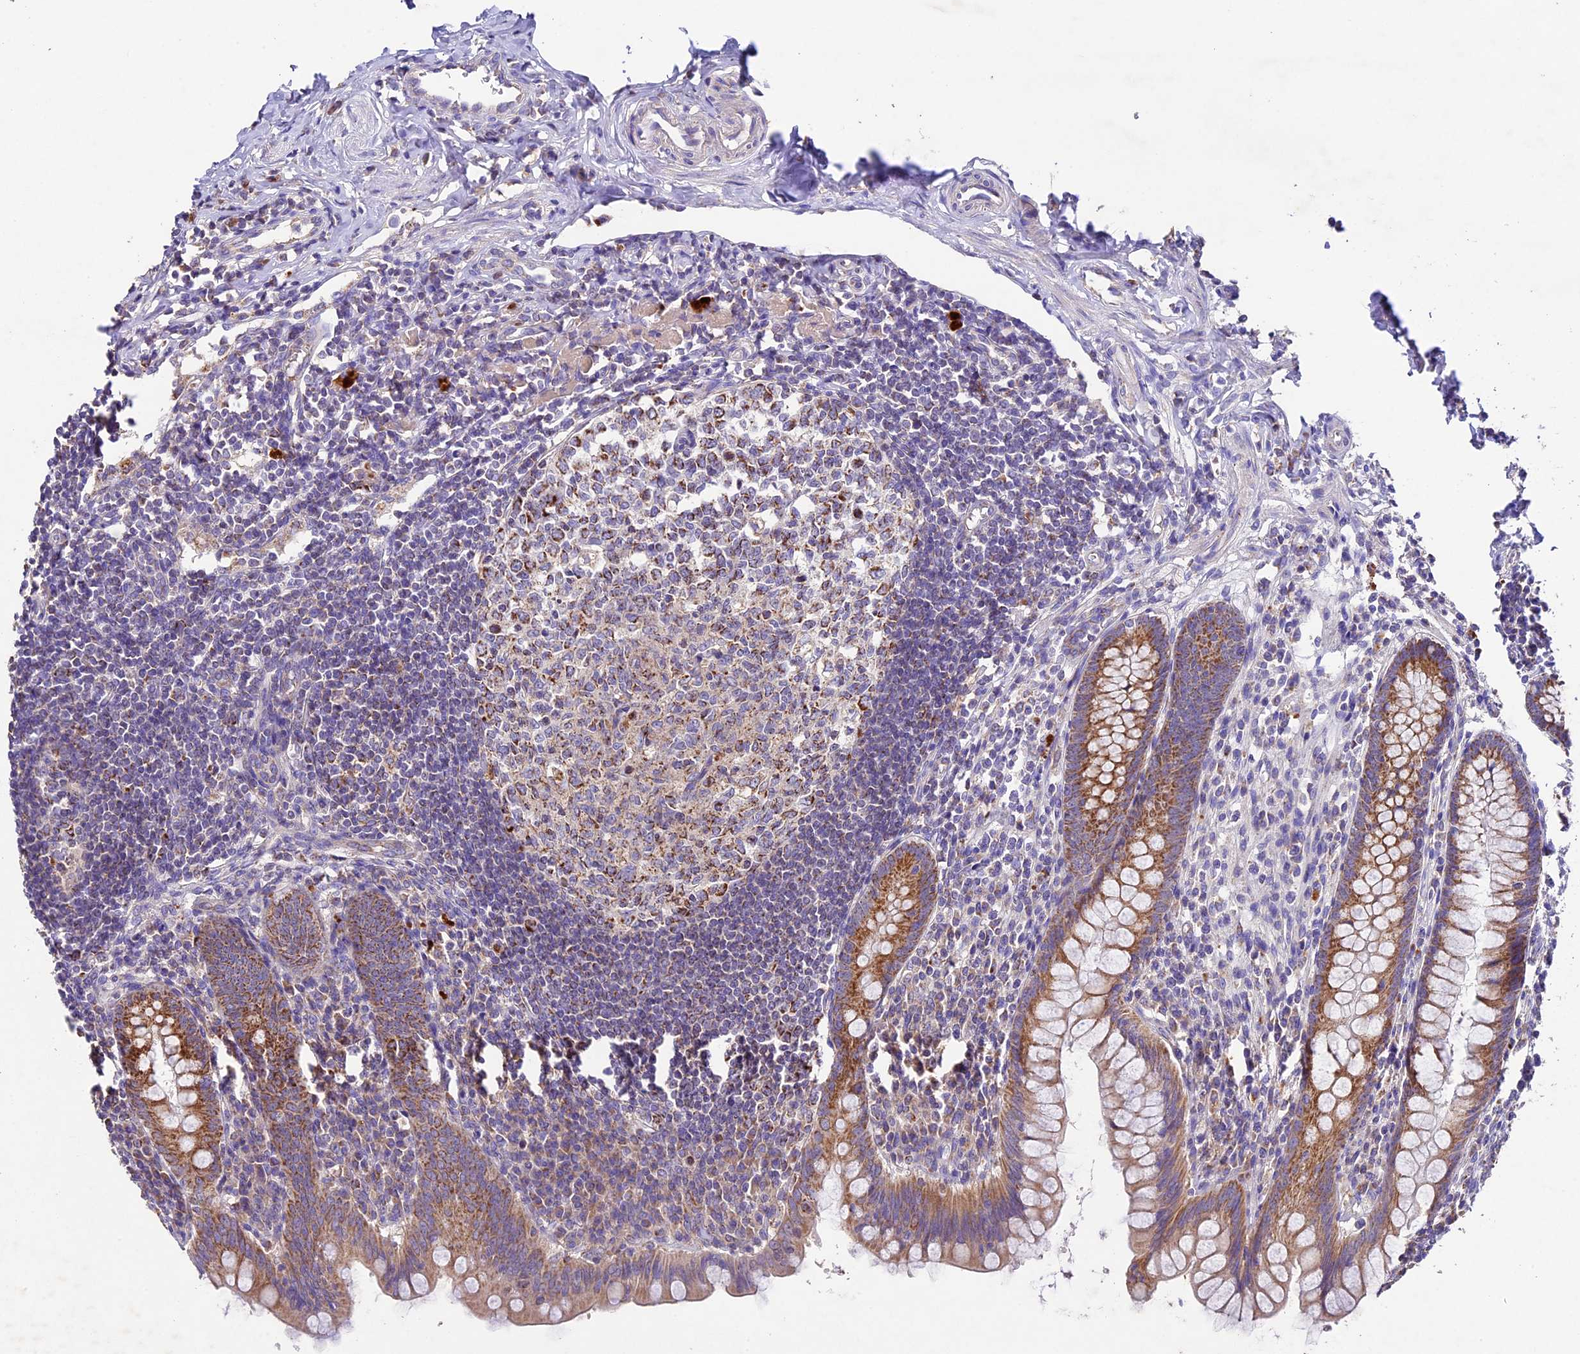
{"staining": {"intensity": "moderate", "quantity": ">75%", "location": "cytoplasmic/membranous"}, "tissue": "appendix", "cell_type": "Glandular cells", "image_type": "normal", "snomed": [{"axis": "morphology", "description": "Normal tissue, NOS"}, {"axis": "topography", "description": "Appendix"}], "caption": "Immunohistochemistry staining of benign appendix, which shows medium levels of moderate cytoplasmic/membranous positivity in about >75% of glandular cells indicating moderate cytoplasmic/membranous protein positivity. The staining was performed using DAB (3,3'-diaminobenzidine) (brown) for protein detection and nuclei were counterstained in hematoxylin (blue).", "gene": "PMPCB", "patient": {"sex": "female", "age": 33}}